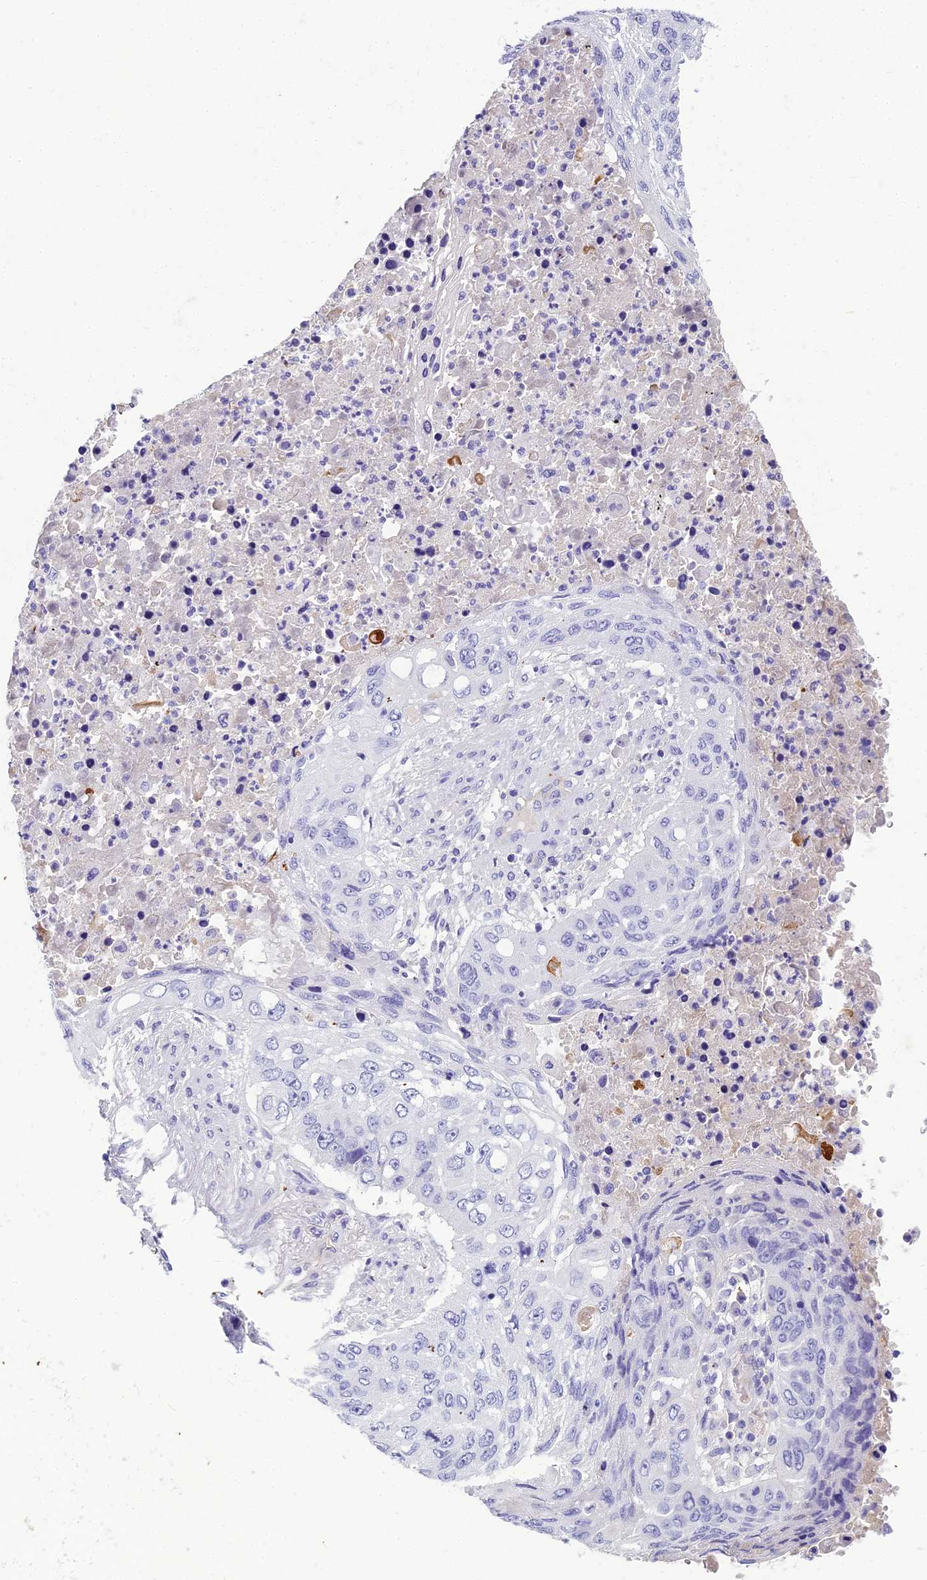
{"staining": {"intensity": "negative", "quantity": "none", "location": "none"}, "tissue": "lung cancer", "cell_type": "Tumor cells", "image_type": "cancer", "snomed": [{"axis": "morphology", "description": "Squamous cell carcinoma, NOS"}, {"axis": "topography", "description": "Lung"}], "caption": "This is an IHC histopathology image of human lung squamous cell carcinoma. There is no positivity in tumor cells.", "gene": "NINJ1", "patient": {"sex": "female", "age": 63}}